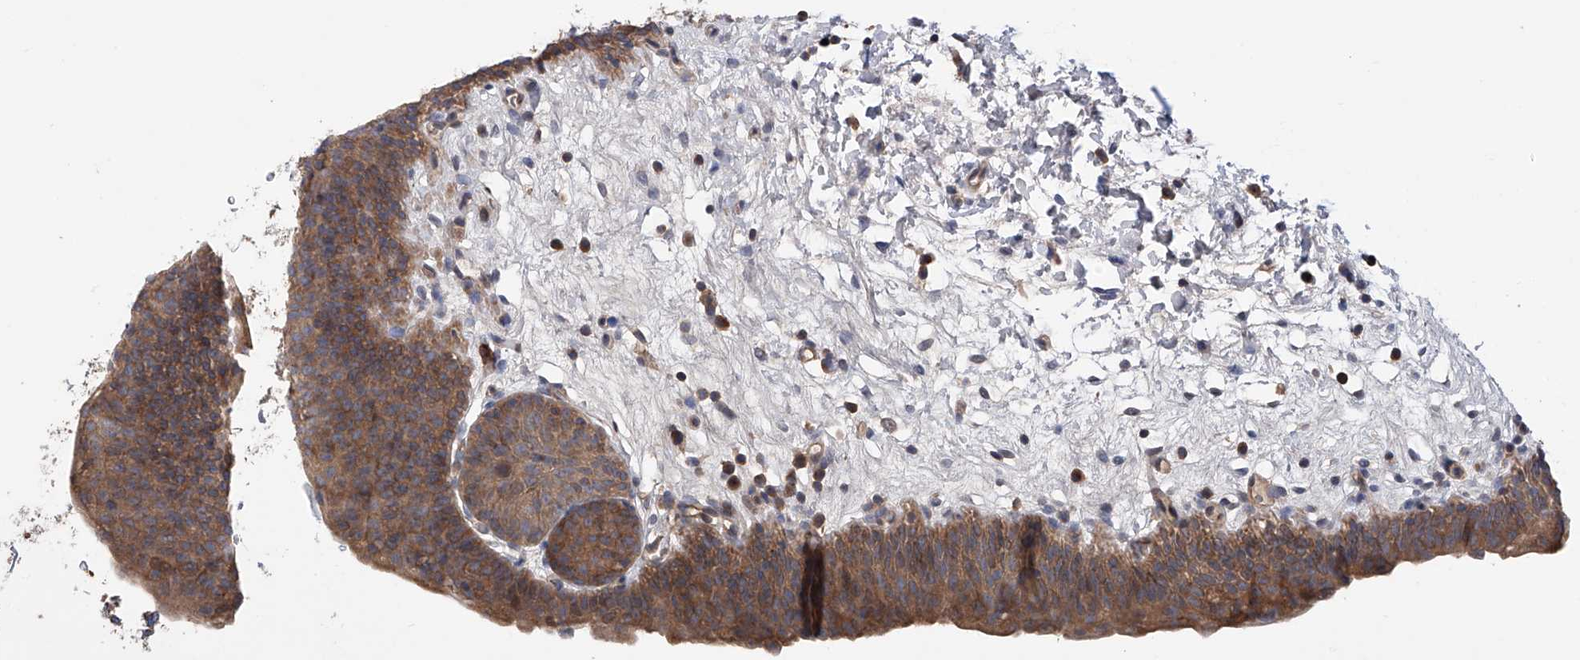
{"staining": {"intensity": "strong", "quantity": "25%-75%", "location": "cytoplasmic/membranous"}, "tissue": "urinary bladder", "cell_type": "Urothelial cells", "image_type": "normal", "snomed": [{"axis": "morphology", "description": "Normal tissue, NOS"}, {"axis": "topography", "description": "Urinary bladder"}], "caption": "Strong cytoplasmic/membranous protein positivity is identified in approximately 25%-75% of urothelial cells in urinary bladder.", "gene": "NUDT17", "patient": {"sex": "male", "age": 83}}